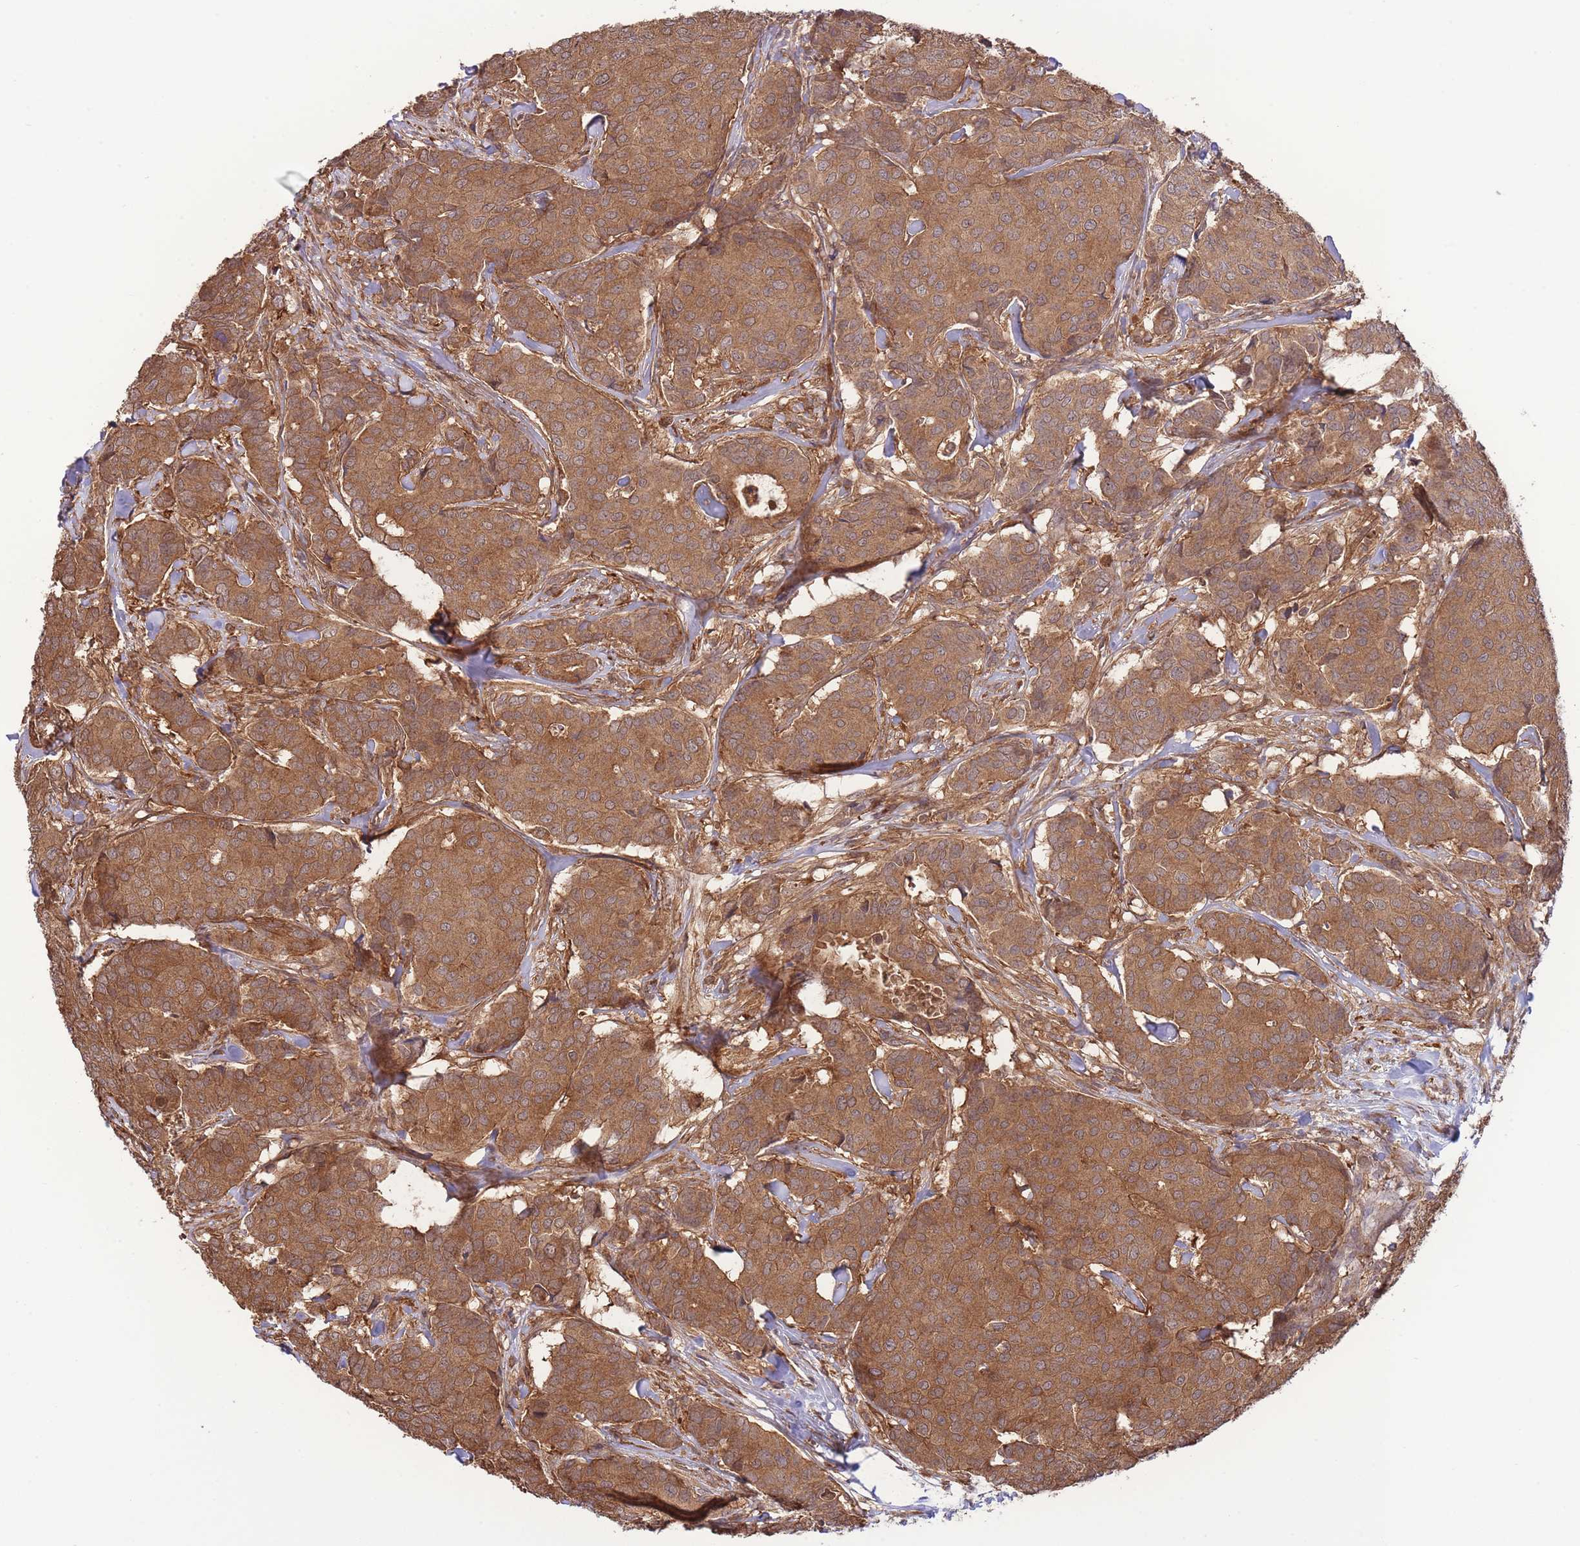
{"staining": {"intensity": "moderate", "quantity": ">75%", "location": "cytoplasmic/membranous"}, "tissue": "breast cancer", "cell_type": "Tumor cells", "image_type": "cancer", "snomed": [{"axis": "morphology", "description": "Duct carcinoma"}, {"axis": "topography", "description": "Breast"}], "caption": "Protein expression analysis of breast invasive ductal carcinoma reveals moderate cytoplasmic/membranous expression in approximately >75% of tumor cells.", "gene": "ZNF304", "patient": {"sex": "female", "age": 75}}